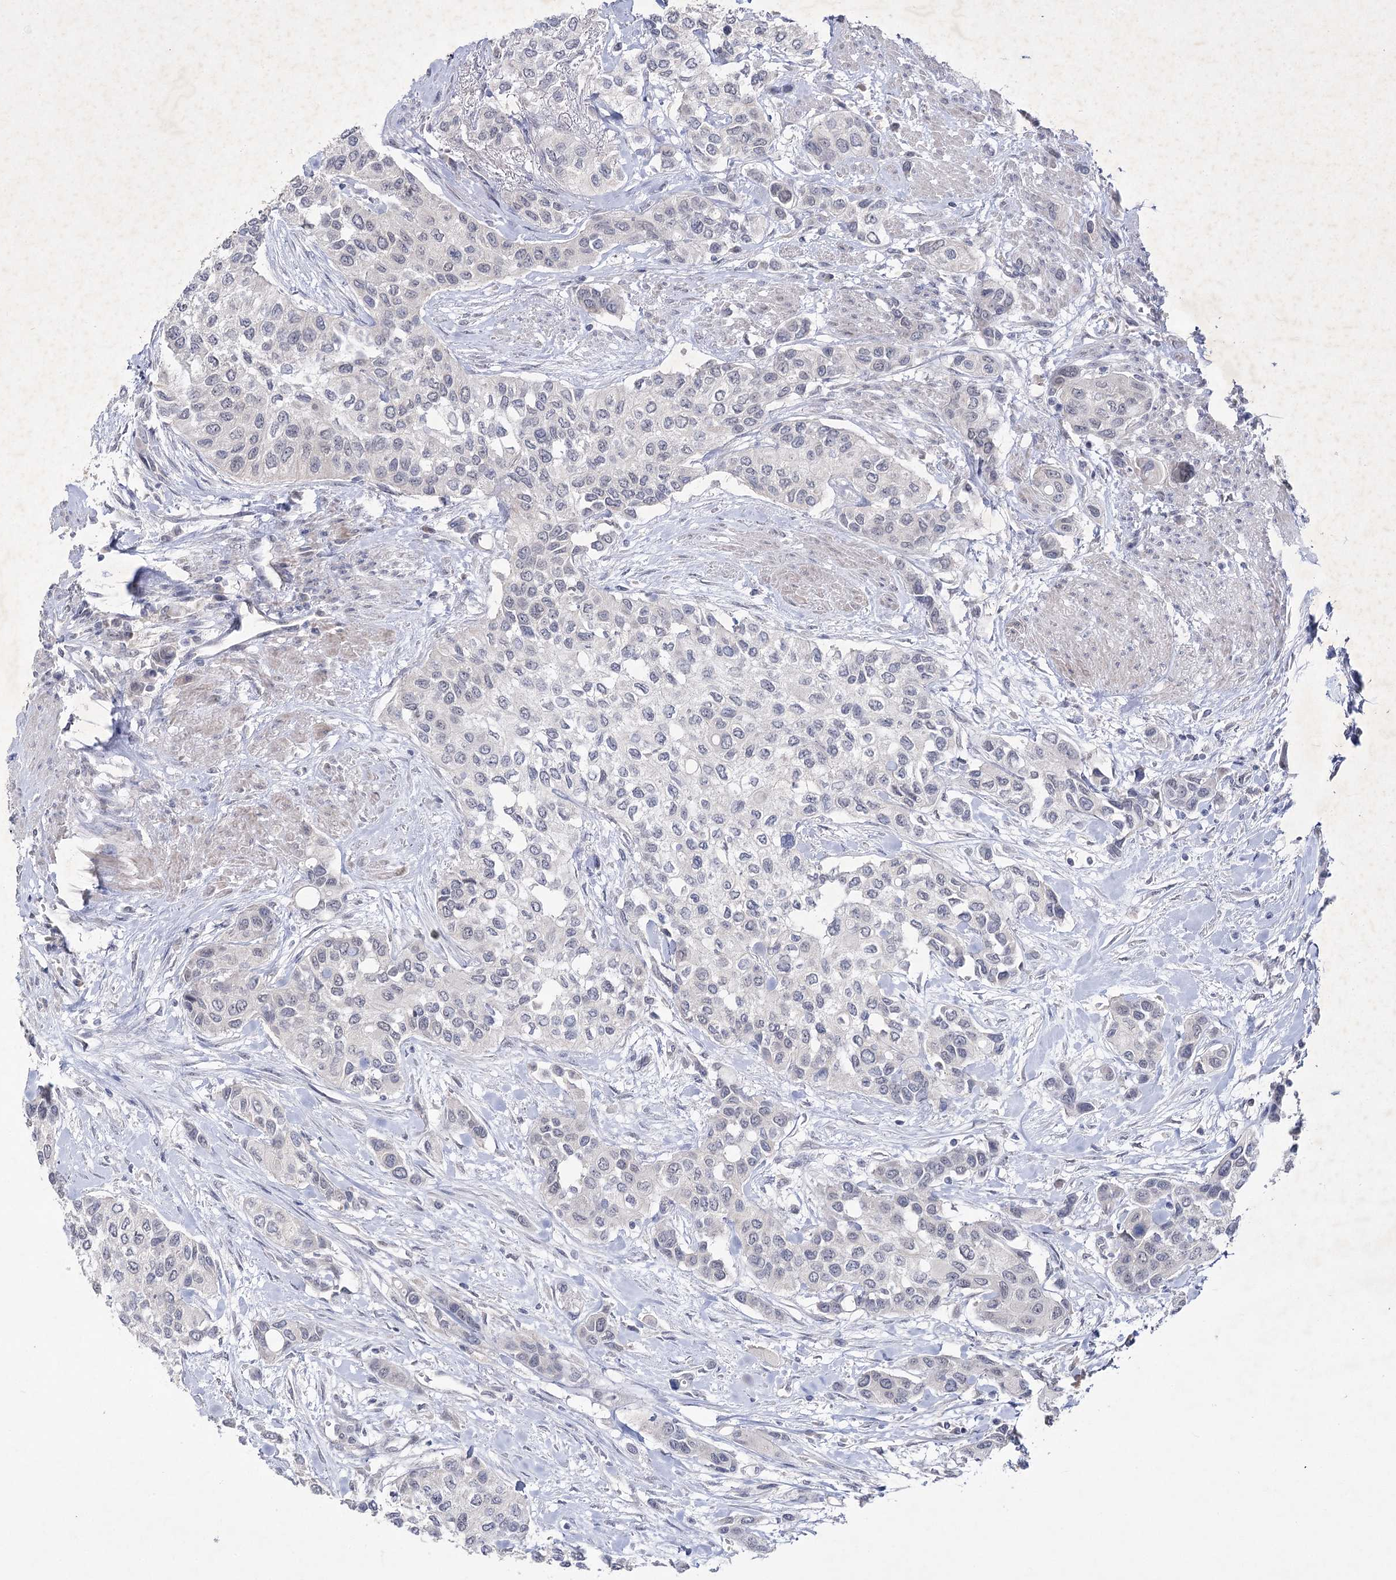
{"staining": {"intensity": "negative", "quantity": "none", "location": "none"}, "tissue": "urothelial cancer", "cell_type": "Tumor cells", "image_type": "cancer", "snomed": [{"axis": "morphology", "description": "Normal tissue, NOS"}, {"axis": "morphology", "description": "Urothelial carcinoma, High grade"}, {"axis": "topography", "description": "Vascular tissue"}, {"axis": "topography", "description": "Urinary bladder"}], "caption": "A histopathology image of human high-grade urothelial carcinoma is negative for staining in tumor cells.", "gene": "PHYHIPL", "patient": {"sex": "female", "age": 56}}